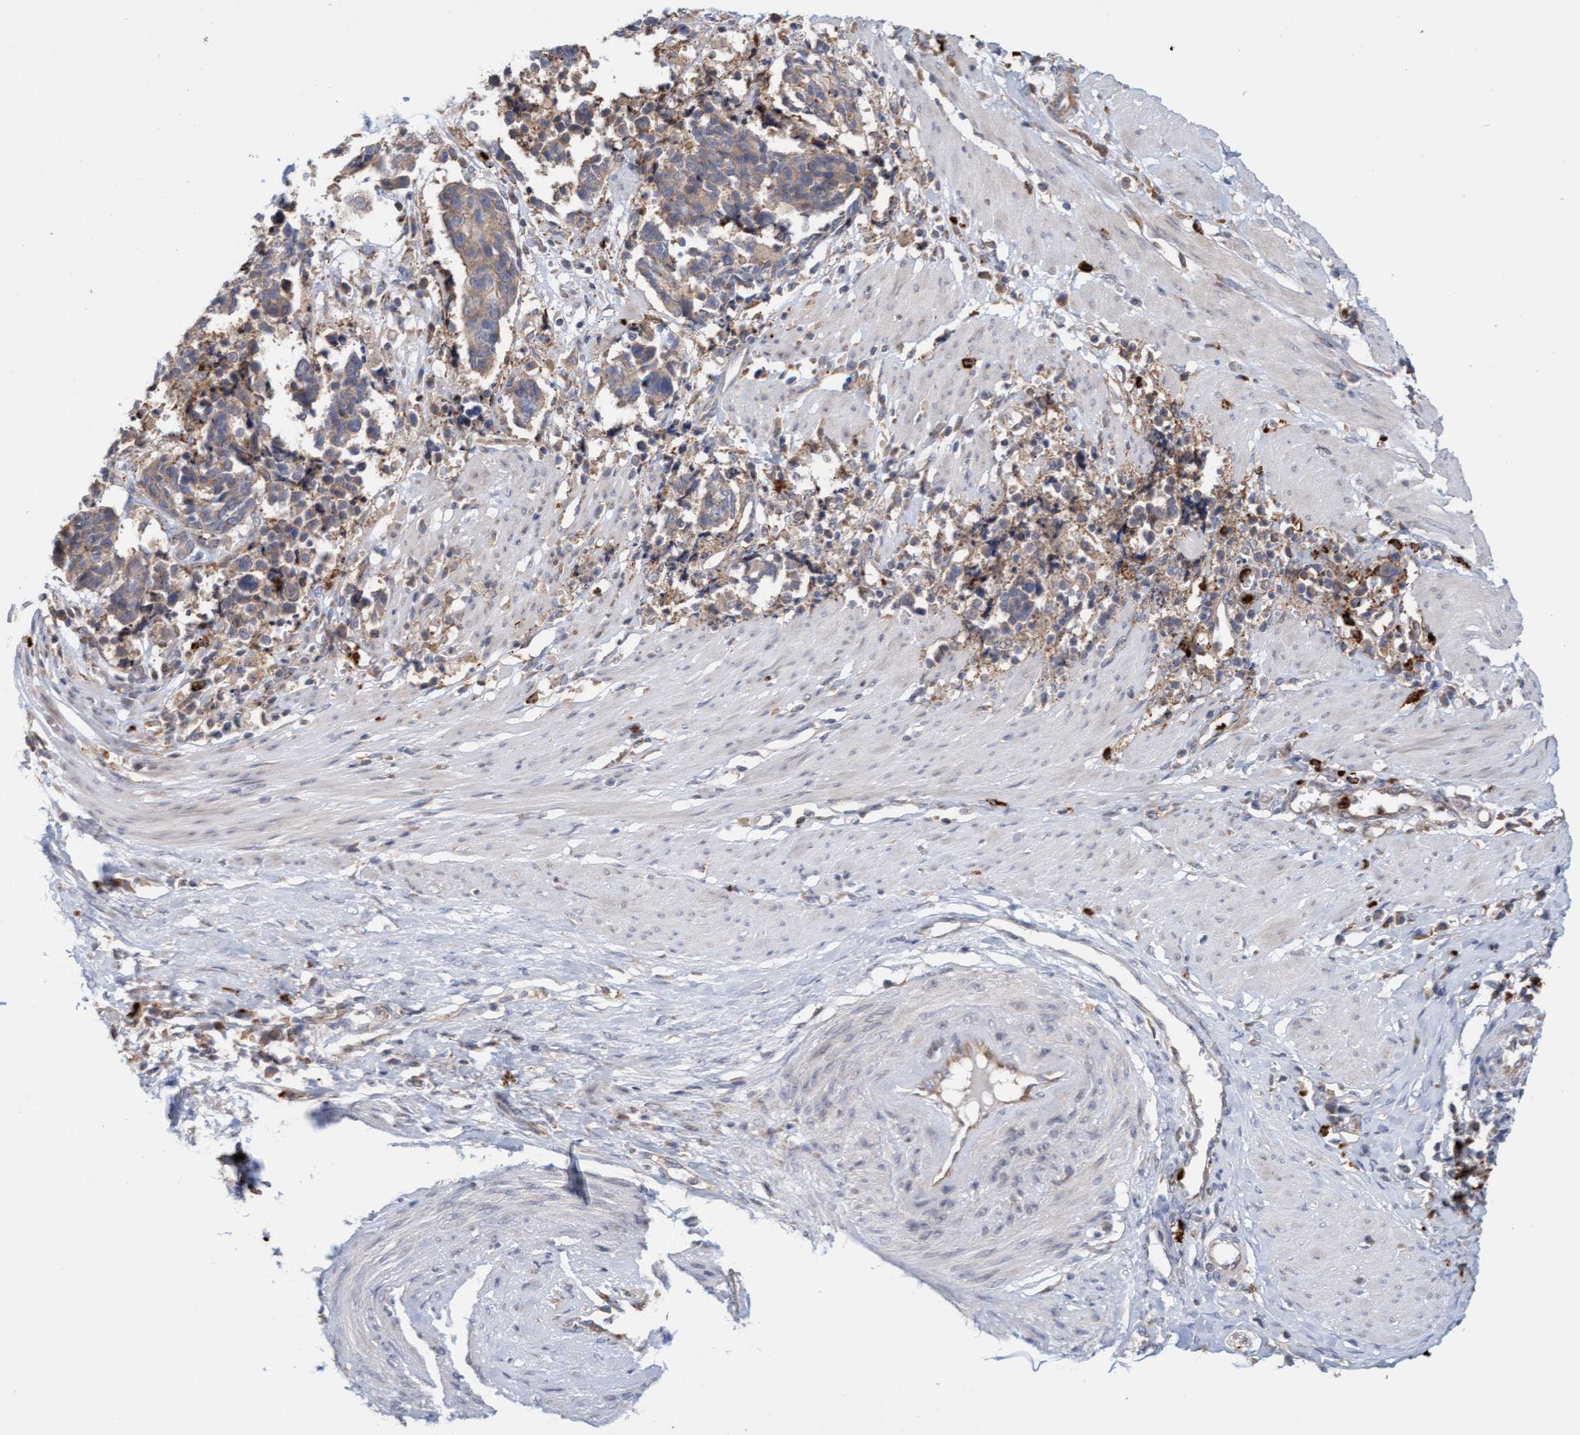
{"staining": {"intensity": "weak", "quantity": "<25%", "location": "cytoplasmic/membranous"}, "tissue": "cervical cancer", "cell_type": "Tumor cells", "image_type": "cancer", "snomed": [{"axis": "morphology", "description": "Normal tissue, NOS"}, {"axis": "morphology", "description": "Squamous cell carcinoma, NOS"}, {"axis": "topography", "description": "Cervix"}], "caption": "This is a histopathology image of immunohistochemistry staining of squamous cell carcinoma (cervical), which shows no expression in tumor cells.", "gene": "MMP8", "patient": {"sex": "female", "age": 35}}